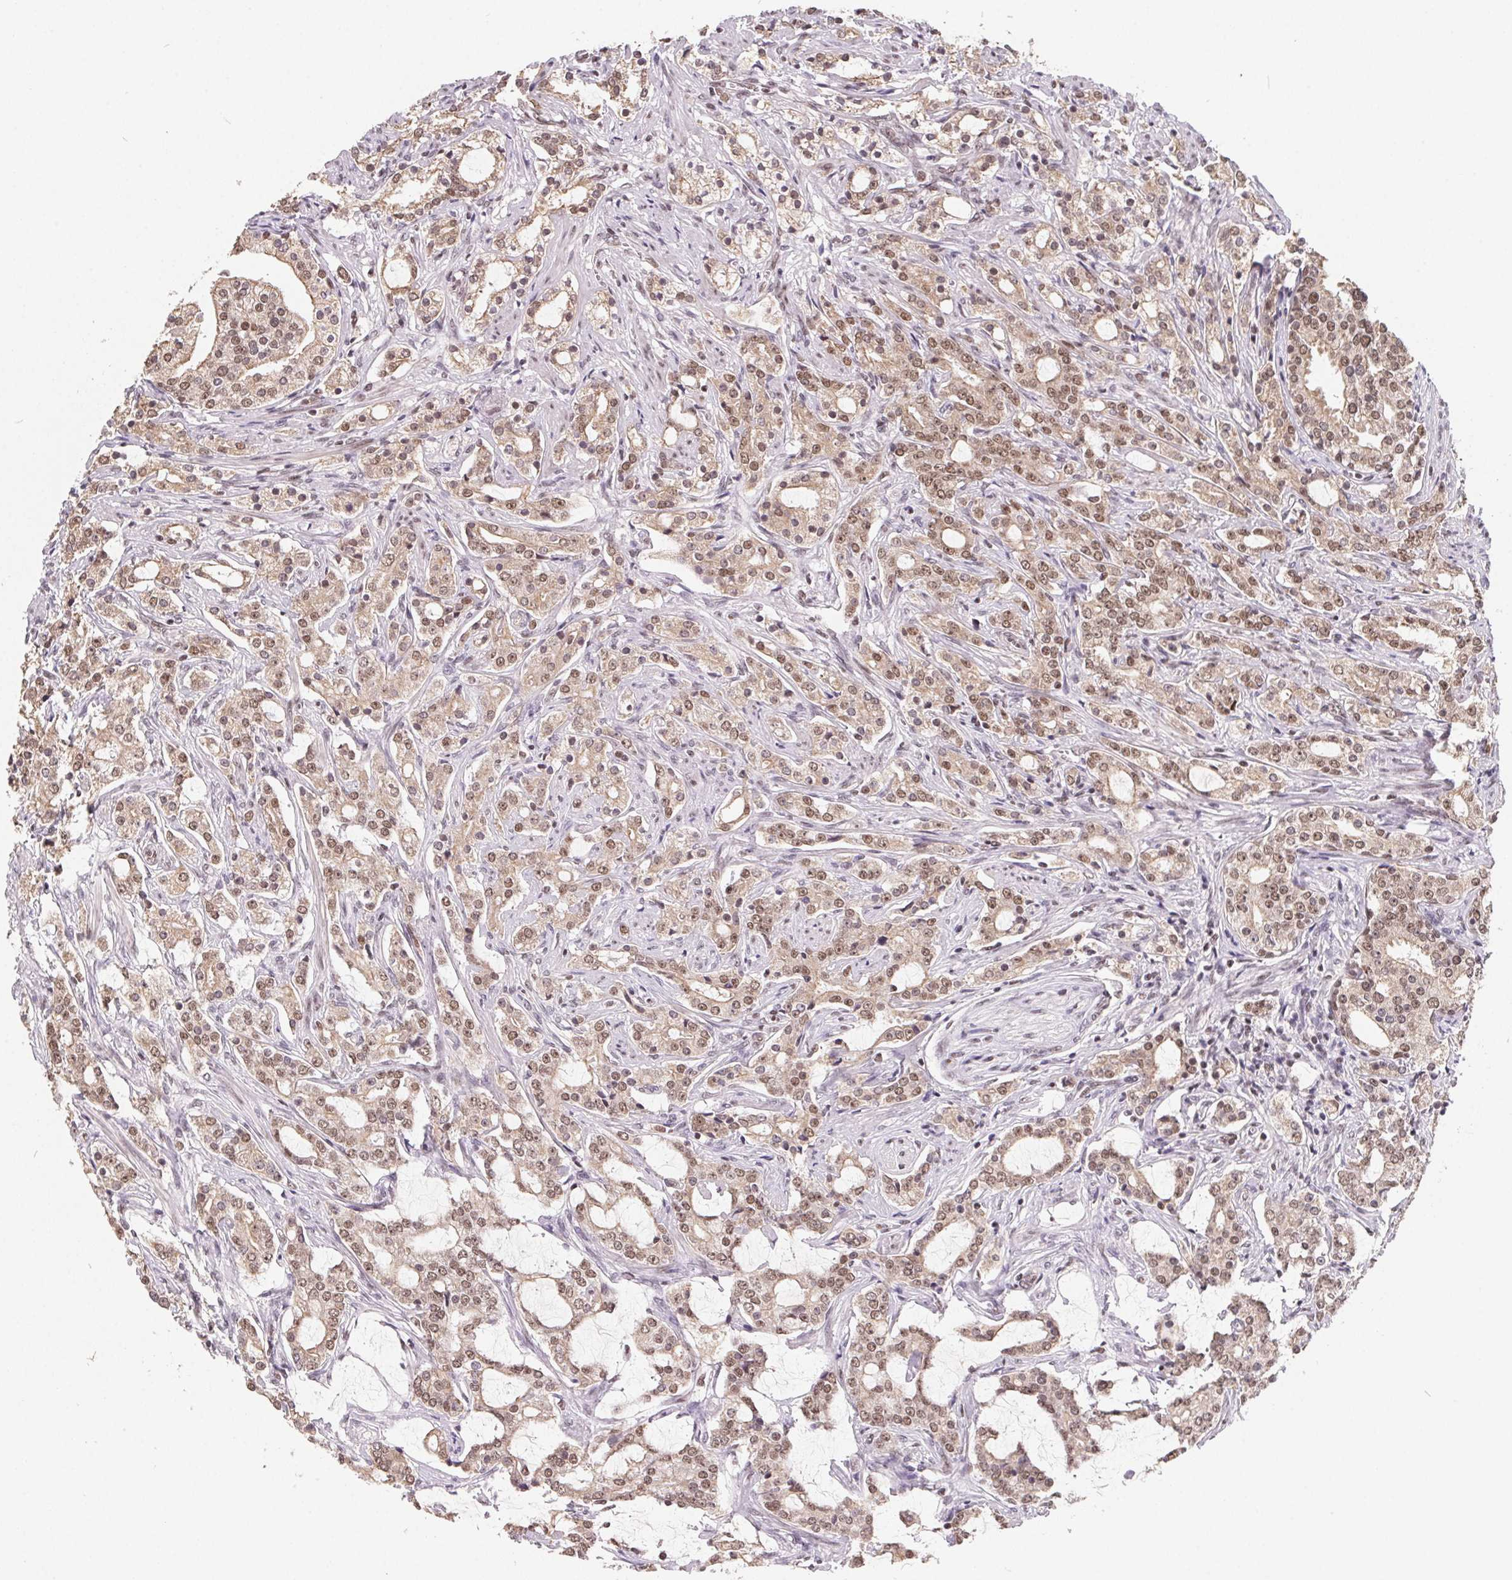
{"staining": {"intensity": "moderate", "quantity": ">75%", "location": "cytoplasmic/membranous,nuclear"}, "tissue": "prostate cancer", "cell_type": "Tumor cells", "image_type": "cancer", "snomed": [{"axis": "morphology", "description": "Adenocarcinoma, Medium grade"}, {"axis": "topography", "description": "Prostate"}], "caption": "The immunohistochemical stain highlights moderate cytoplasmic/membranous and nuclear expression in tumor cells of adenocarcinoma (medium-grade) (prostate) tissue.", "gene": "TCERG1", "patient": {"sex": "male", "age": 57}}